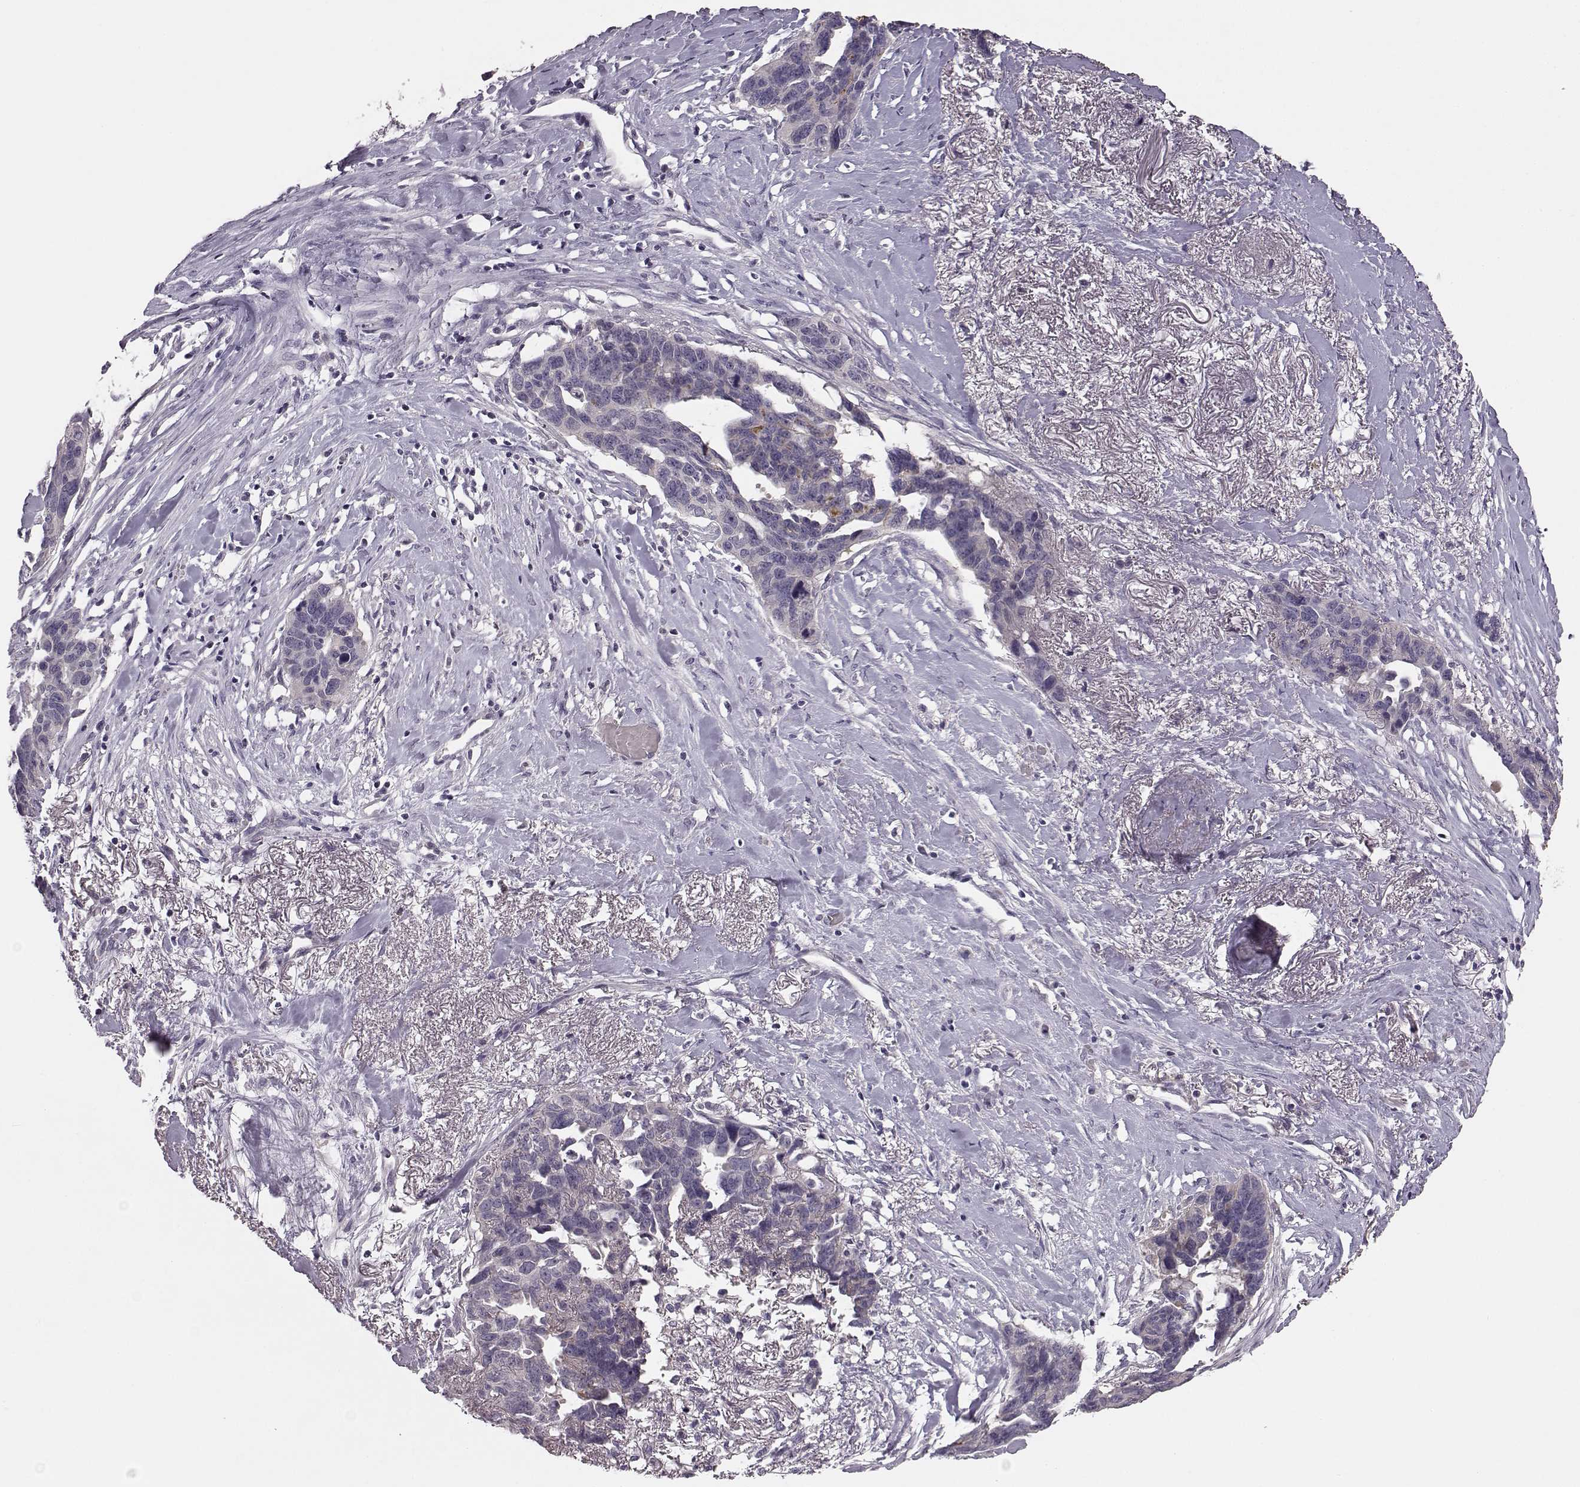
{"staining": {"intensity": "negative", "quantity": "none", "location": "none"}, "tissue": "ovarian cancer", "cell_type": "Tumor cells", "image_type": "cancer", "snomed": [{"axis": "morphology", "description": "Cystadenocarcinoma, serous, NOS"}, {"axis": "topography", "description": "Ovary"}], "caption": "IHC histopathology image of neoplastic tissue: human ovarian serous cystadenocarcinoma stained with DAB (3,3'-diaminobenzidine) demonstrates no significant protein expression in tumor cells.", "gene": "BFSP2", "patient": {"sex": "female", "age": 69}}